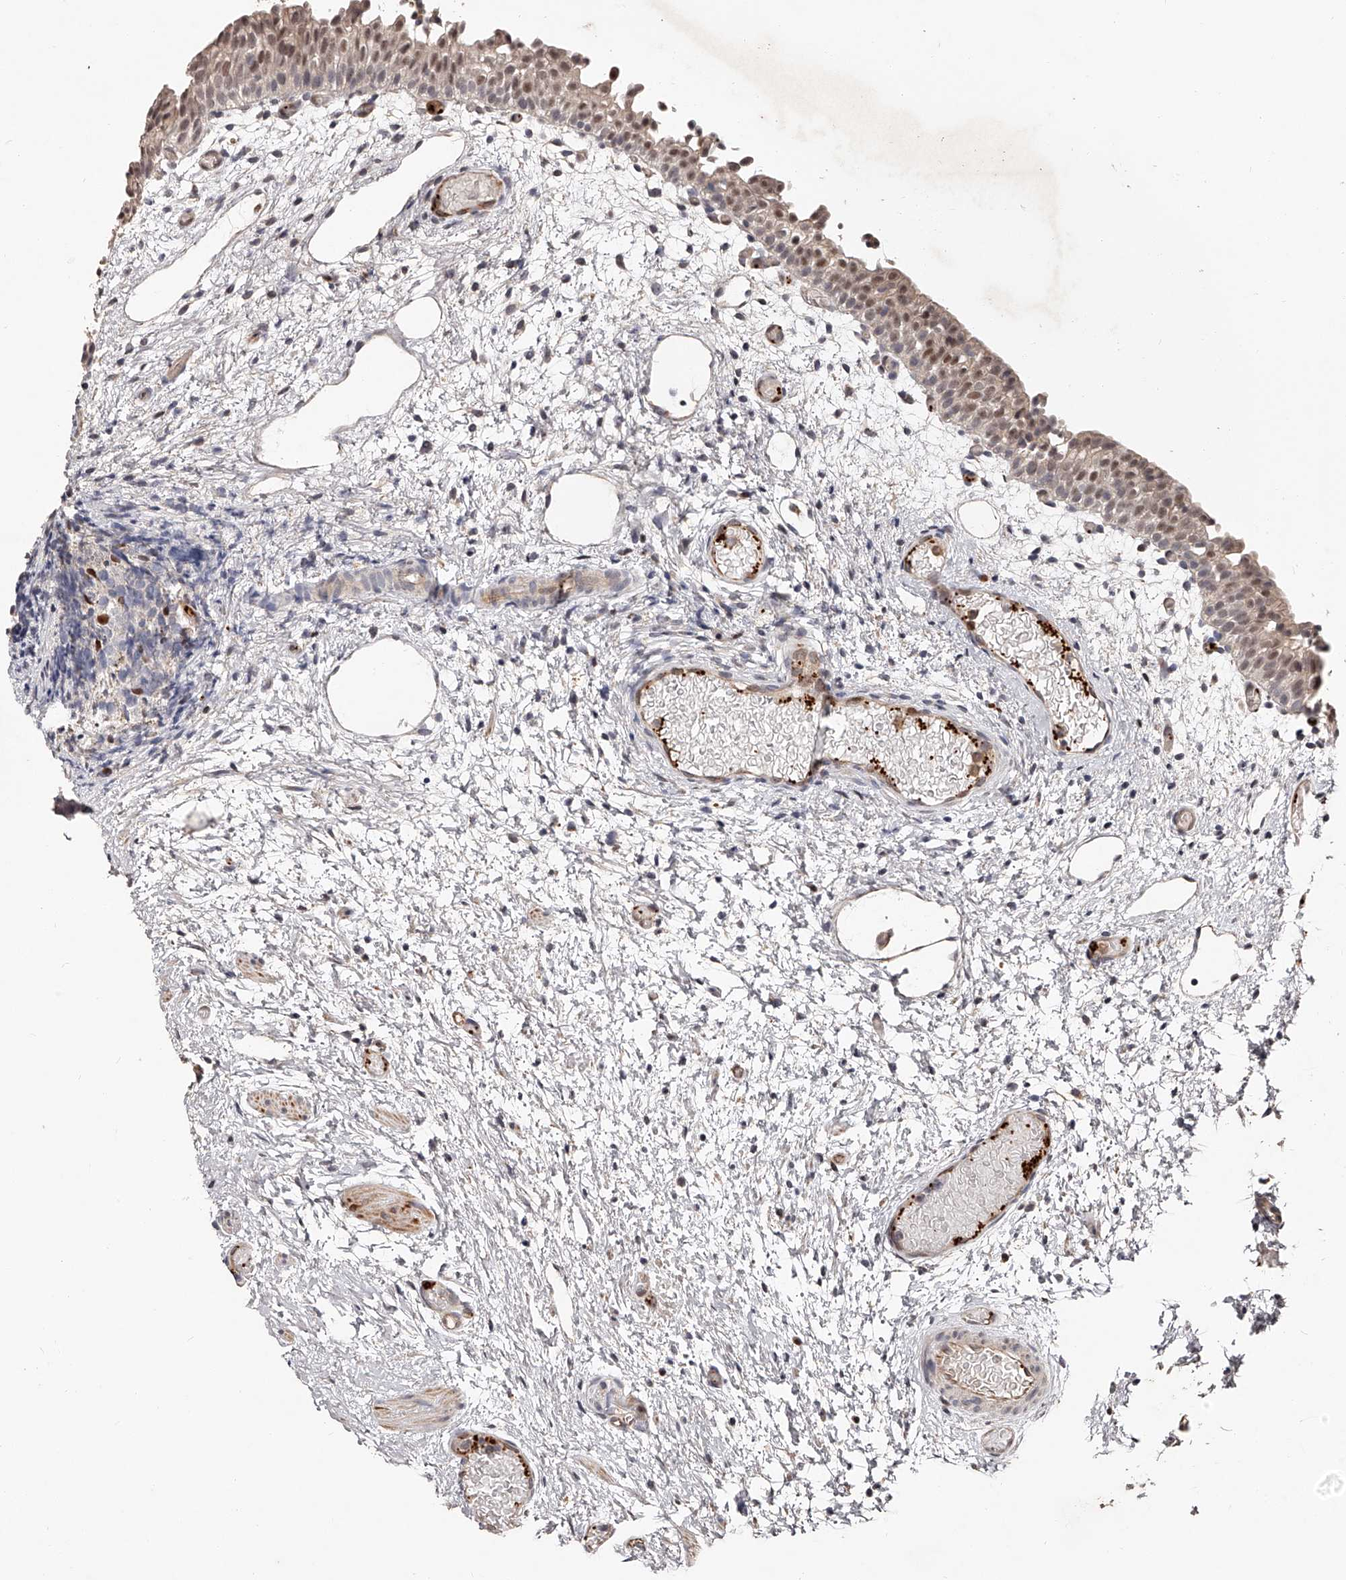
{"staining": {"intensity": "moderate", "quantity": ">75%", "location": "nuclear"}, "tissue": "urinary bladder", "cell_type": "Urothelial cells", "image_type": "normal", "snomed": [{"axis": "morphology", "description": "Normal tissue, NOS"}, {"axis": "topography", "description": "Urinary bladder"}], "caption": "IHC histopathology image of unremarkable urinary bladder: urinary bladder stained using immunohistochemistry (IHC) displays medium levels of moderate protein expression localized specifically in the nuclear of urothelial cells, appearing as a nuclear brown color.", "gene": "URGCP", "patient": {"sex": "male", "age": 1}}